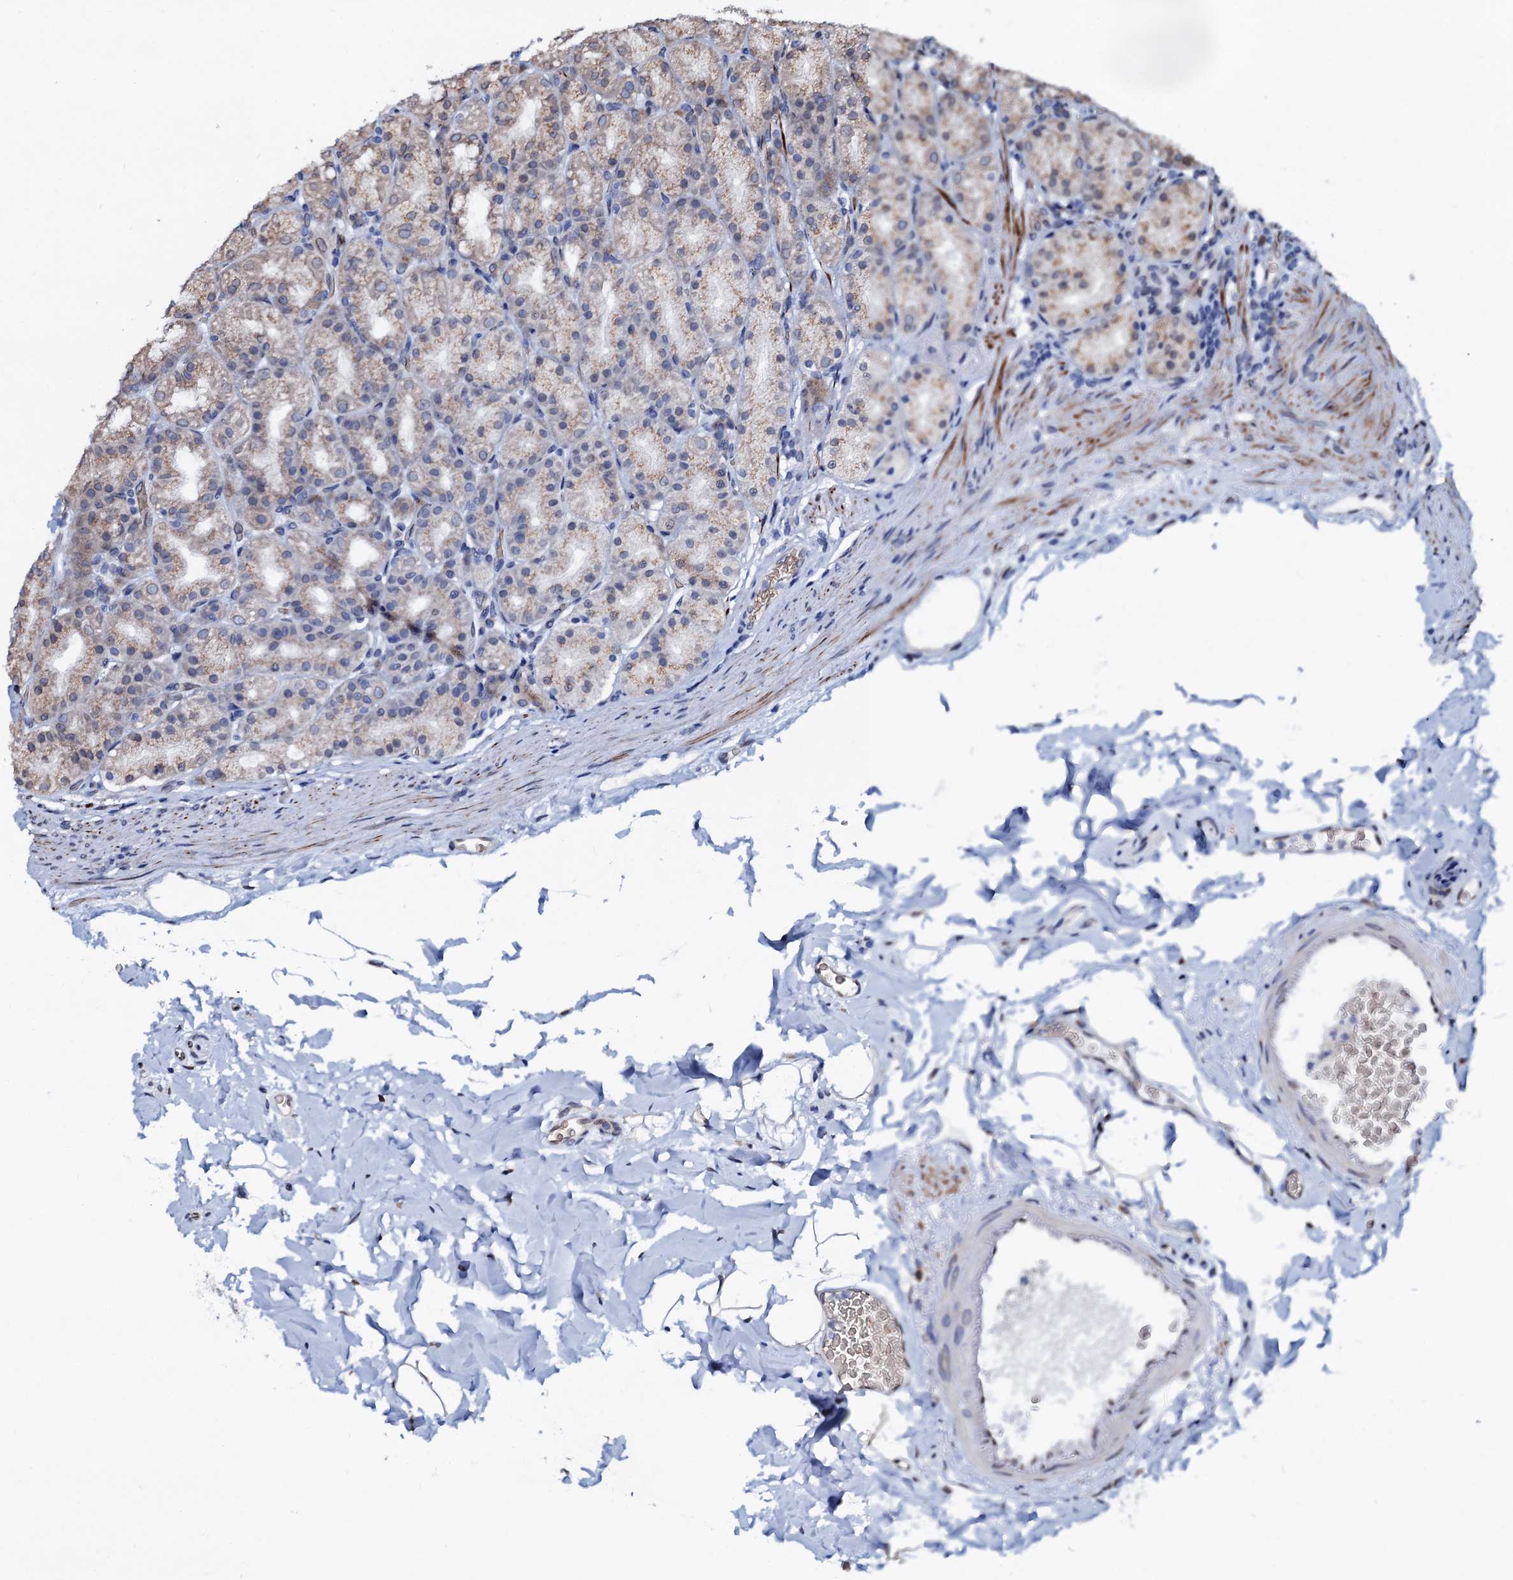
{"staining": {"intensity": "weak", "quantity": "25%-75%", "location": "cytoplasmic/membranous"}, "tissue": "stomach", "cell_type": "Glandular cells", "image_type": "normal", "snomed": [{"axis": "morphology", "description": "Normal tissue, NOS"}, {"axis": "topography", "description": "Stomach, upper"}], "caption": "Protein analysis of normal stomach shows weak cytoplasmic/membranous staining in approximately 25%-75% of glandular cells. (DAB (3,3'-diaminobenzidine) IHC with brightfield microscopy, high magnification).", "gene": "NRP2", "patient": {"sex": "male", "age": 68}}